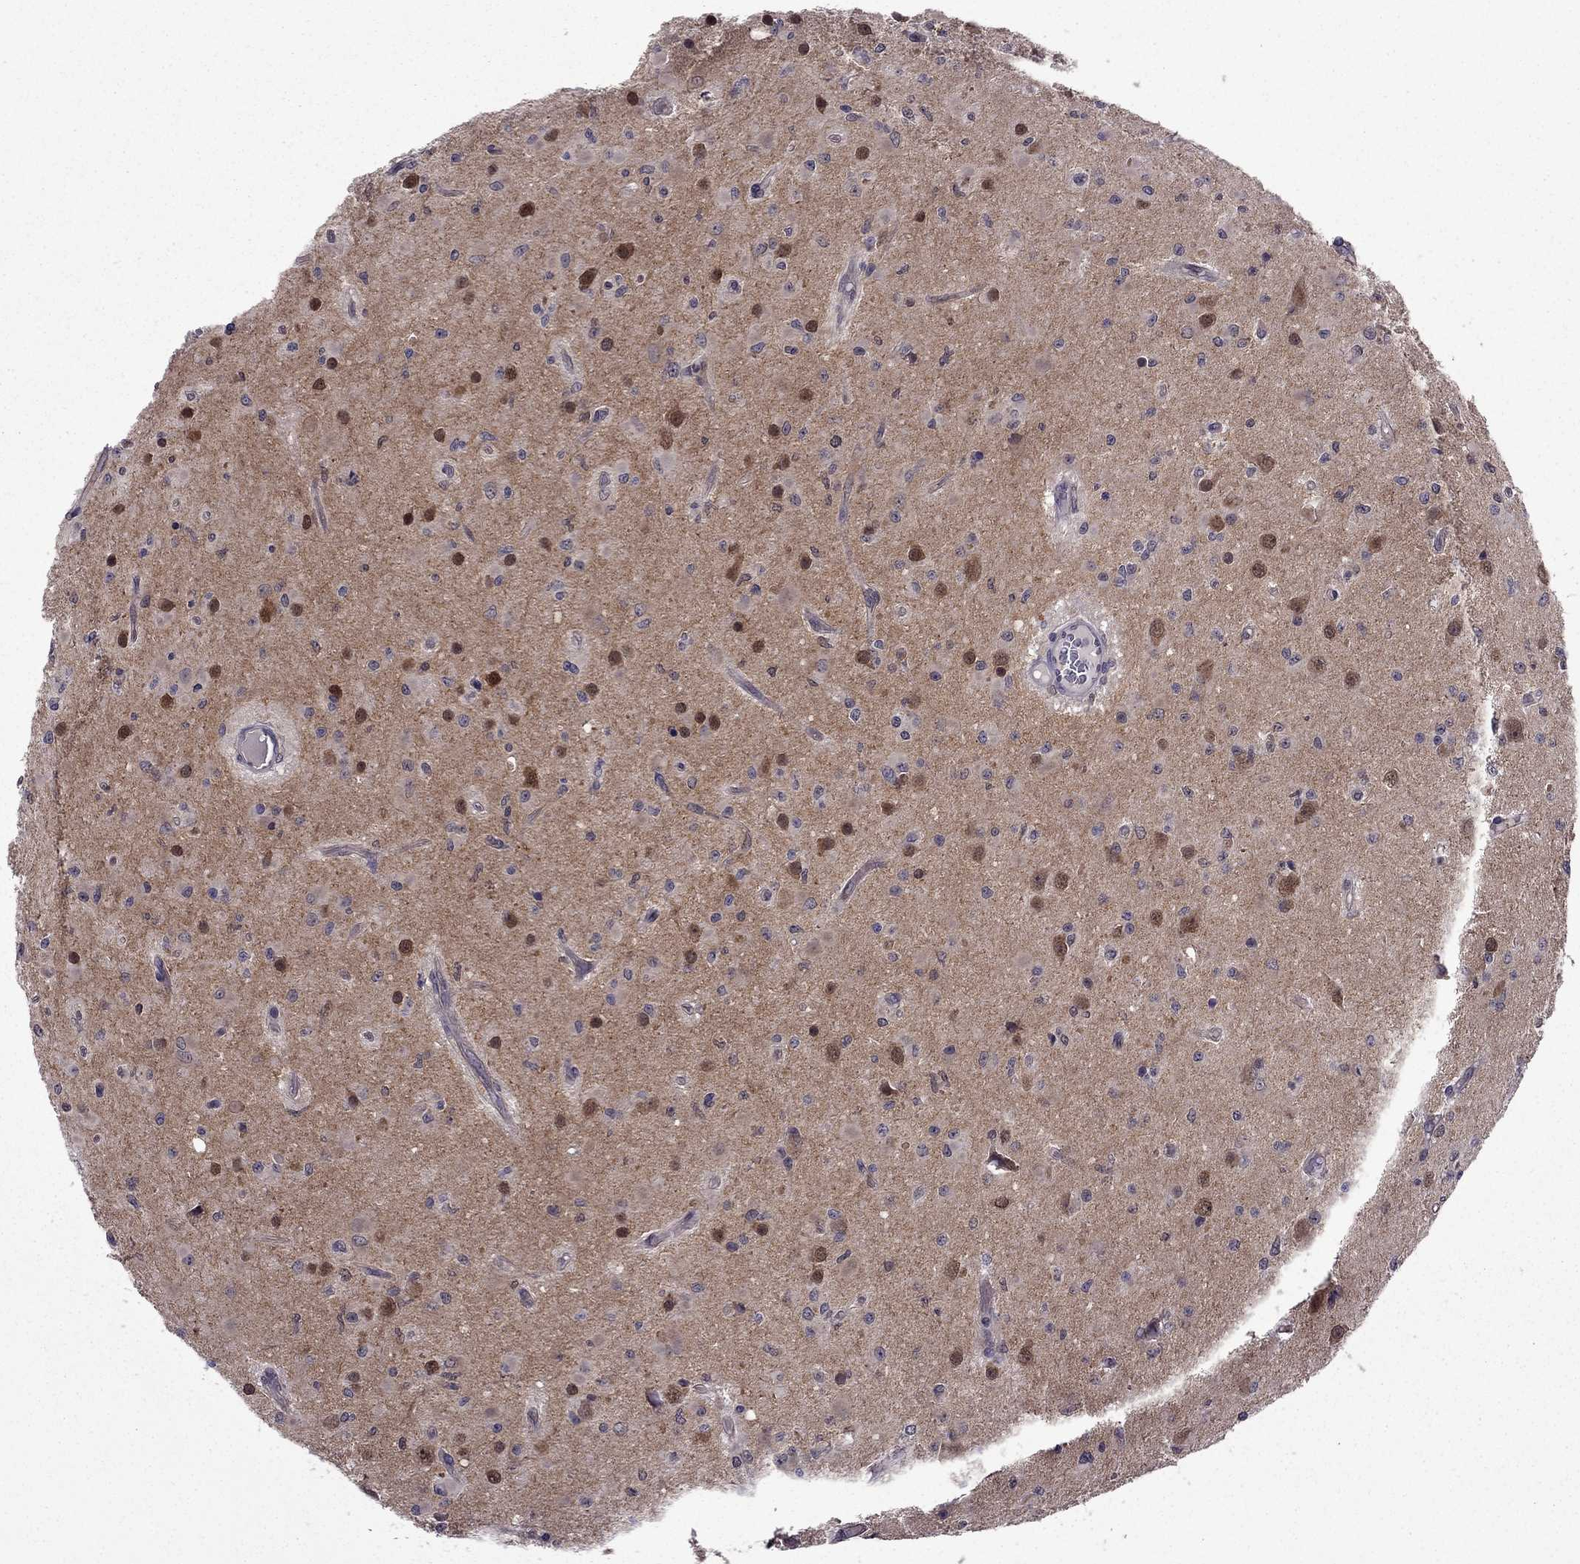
{"staining": {"intensity": "negative", "quantity": "none", "location": "none"}, "tissue": "glioma", "cell_type": "Tumor cells", "image_type": "cancer", "snomed": [{"axis": "morphology", "description": "Glioma, malignant, Low grade"}, {"axis": "topography", "description": "Brain"}], "caption": "This is an immunohistochemistry photomicrograph of low-grade glioma (malignant). There is no positivity in tumor cells.", "gene": "CDK5", "patient": {"sex": "female", "age": 45}}